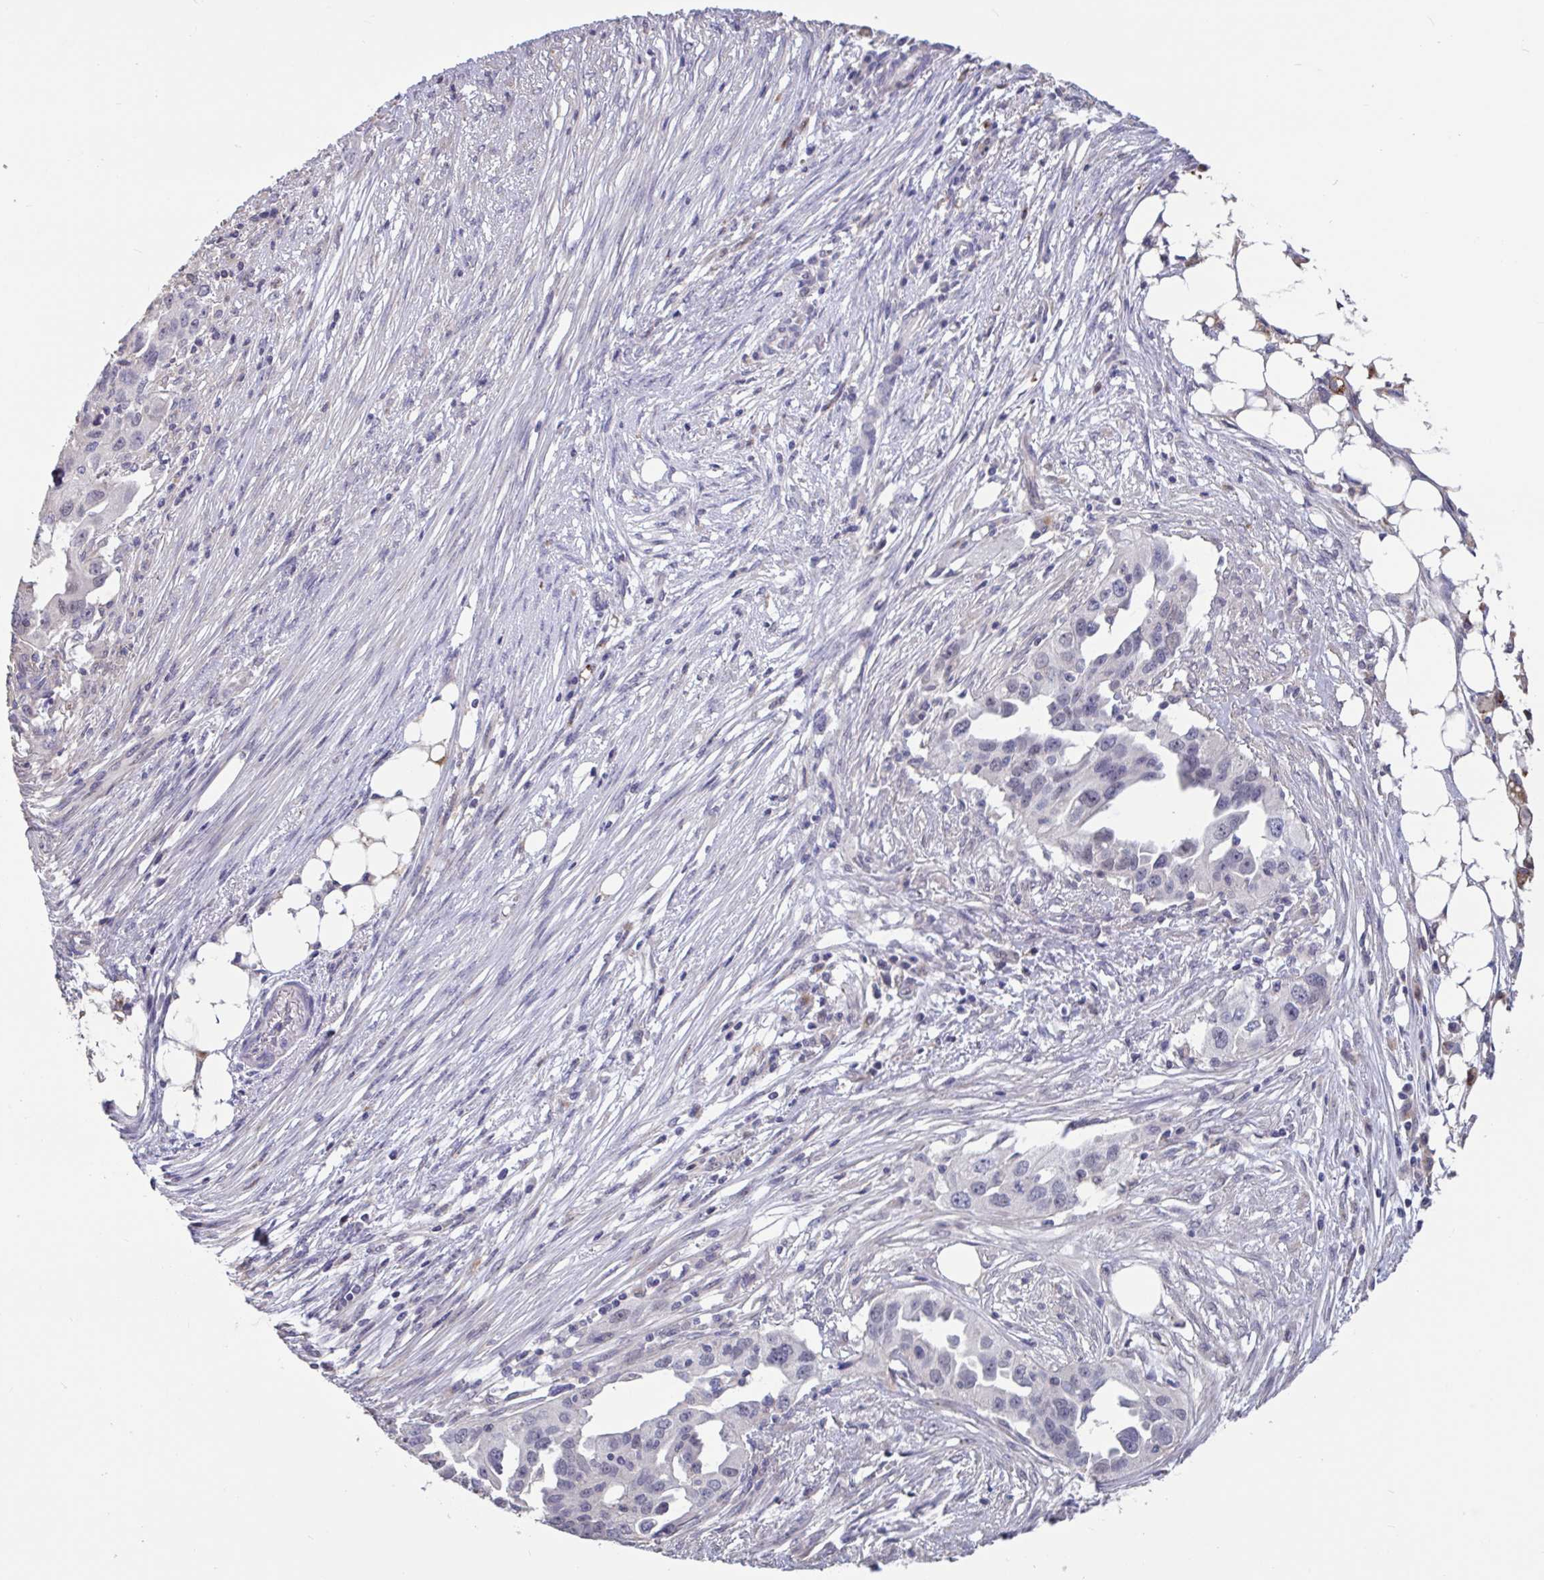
{"staining": {"intensity": "negative", "quantity": "none", "location": "none"}, "tissue": "ovarian cancer", "cell_type": "Tumor cells", "image_type": "cancer", "snomed": [{"axis": "morphology", "description": "Carcinoma, endometroid"}, {"axis": "morphology", "description": "Cystadenocarcinoma, serous, NOS"}, {"axis": "topography", "description": "Ovary"}], "caption": "Tumor cells are negative for brown protein staining in endometroid carcinoma (ovarian).", "gene": "DDX39A", "patient": {"sex": "female", "age": 45}}